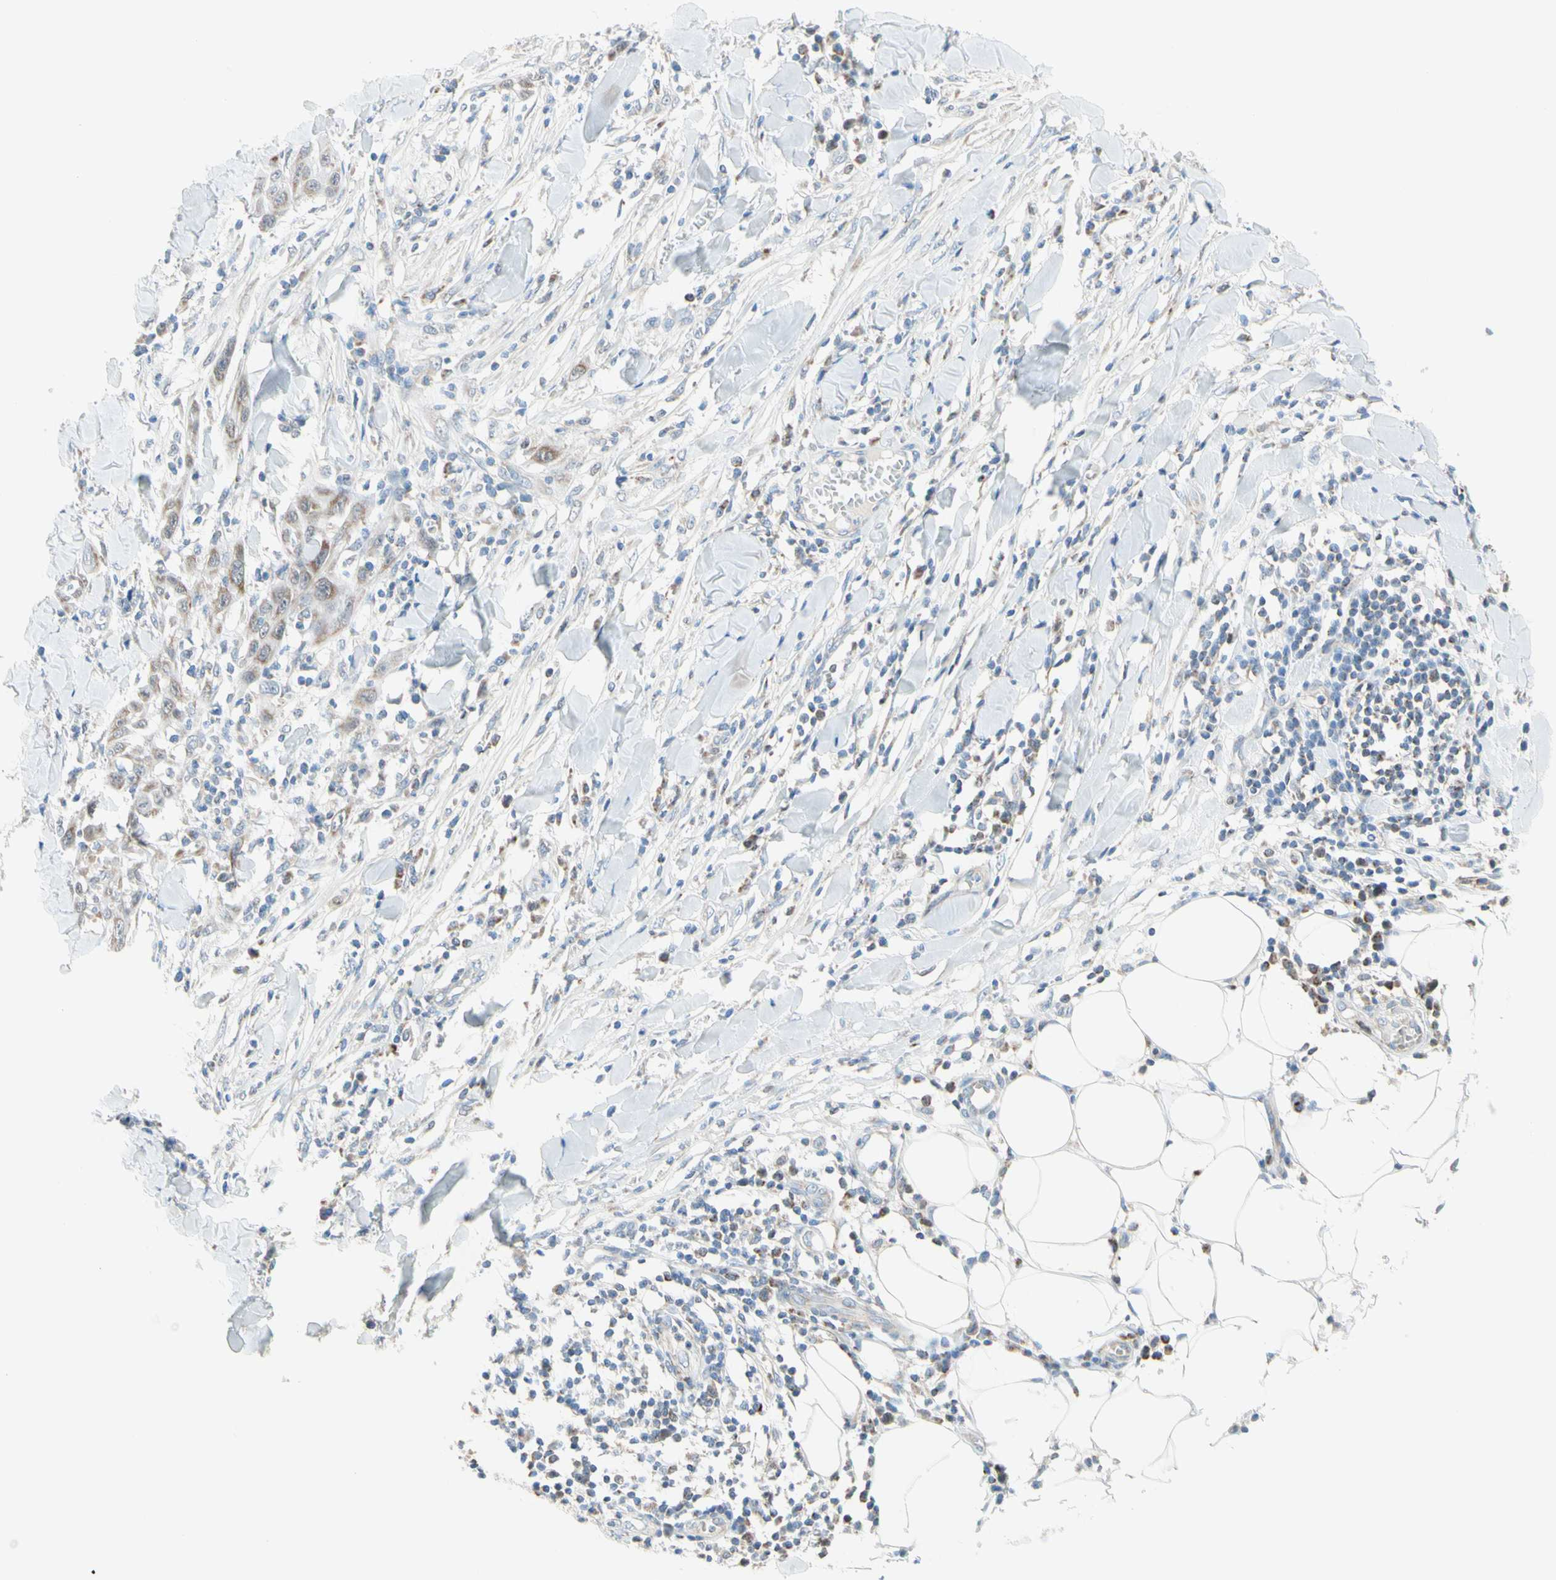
{"staining": {"intensity": "weak", "quantity": "25%-75%", "location": "cytoplasmic/membranous"}, "tissue": "skin cancer", "cell_type": "Tumor cells", "image_type": "cancer", "snomed": [{"axis": "morphology", "description": "Squamous cell carcinoma, NOS"}, {"axis": "topography", "description": "Skin"}], "caption": "About 25%-75% of tumor cells in human skin squamous cell carcinoma show weak cytoplasmic/membranous protein staining as visualized by brown immunohistochemical staining.", "gene": "MFF", "patient": {"sex": "male", "age": 24}}